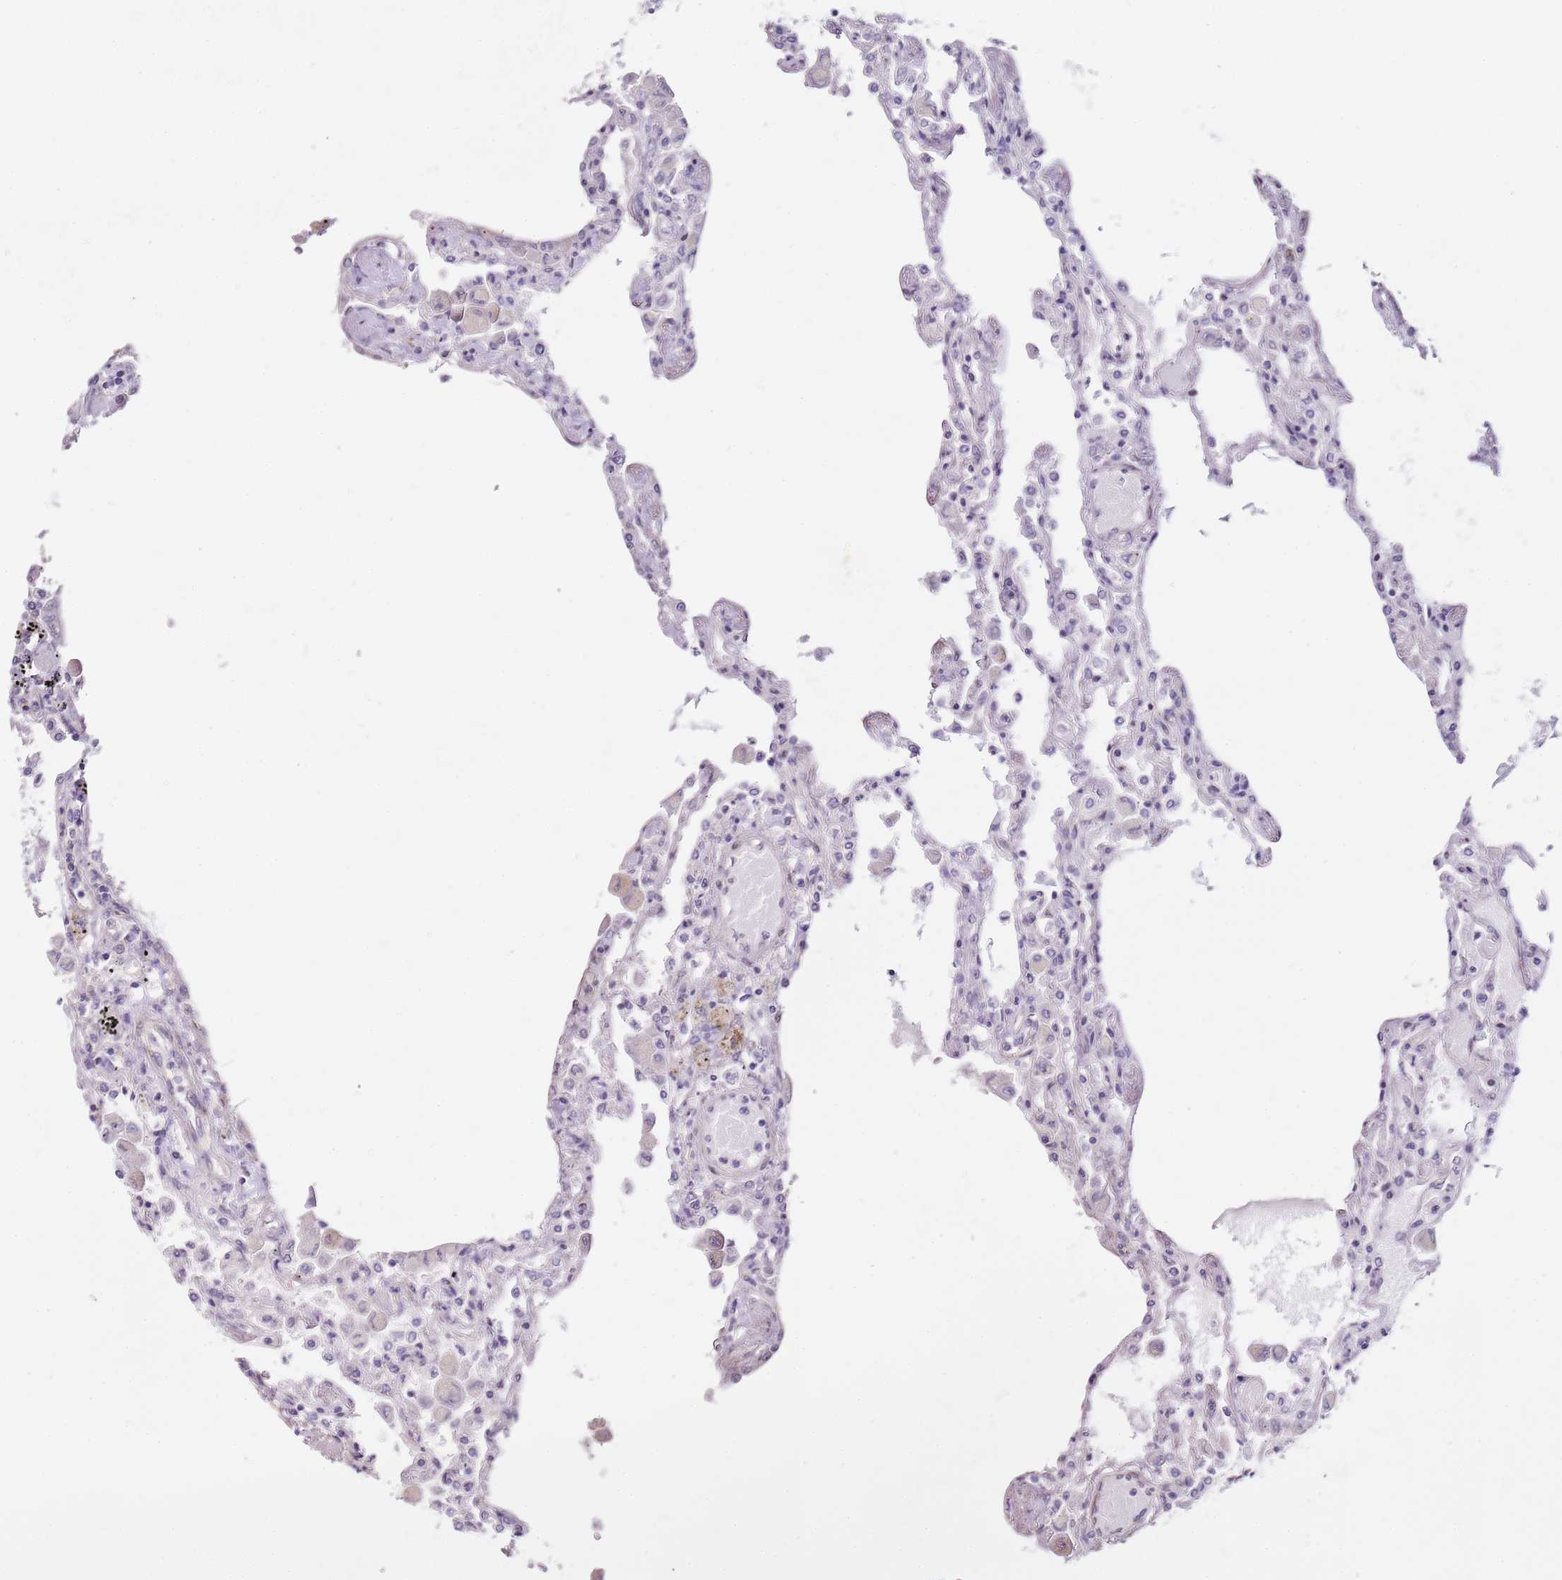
{"staining": {"intensity": "negative", "quantity": "none", "location": "none"}, "tissue": "lung", "cell_type": "Alveolar cells", "image_type": "normal", "snomed": [{"axis": "morphology", "description": "Normal tissue, NOS"}, {"axis": "topography", "description": "Bronchus"}, {"axis": "topography", "description": "Lung"}], "caption": "There is no significant staining in alveolar cells of lung. (Immunohistochemistry (ihc), brightfield microscopy, high magnification).", "gene": "TBC1D9", "patient": {"sex": "female", "age": 49}}